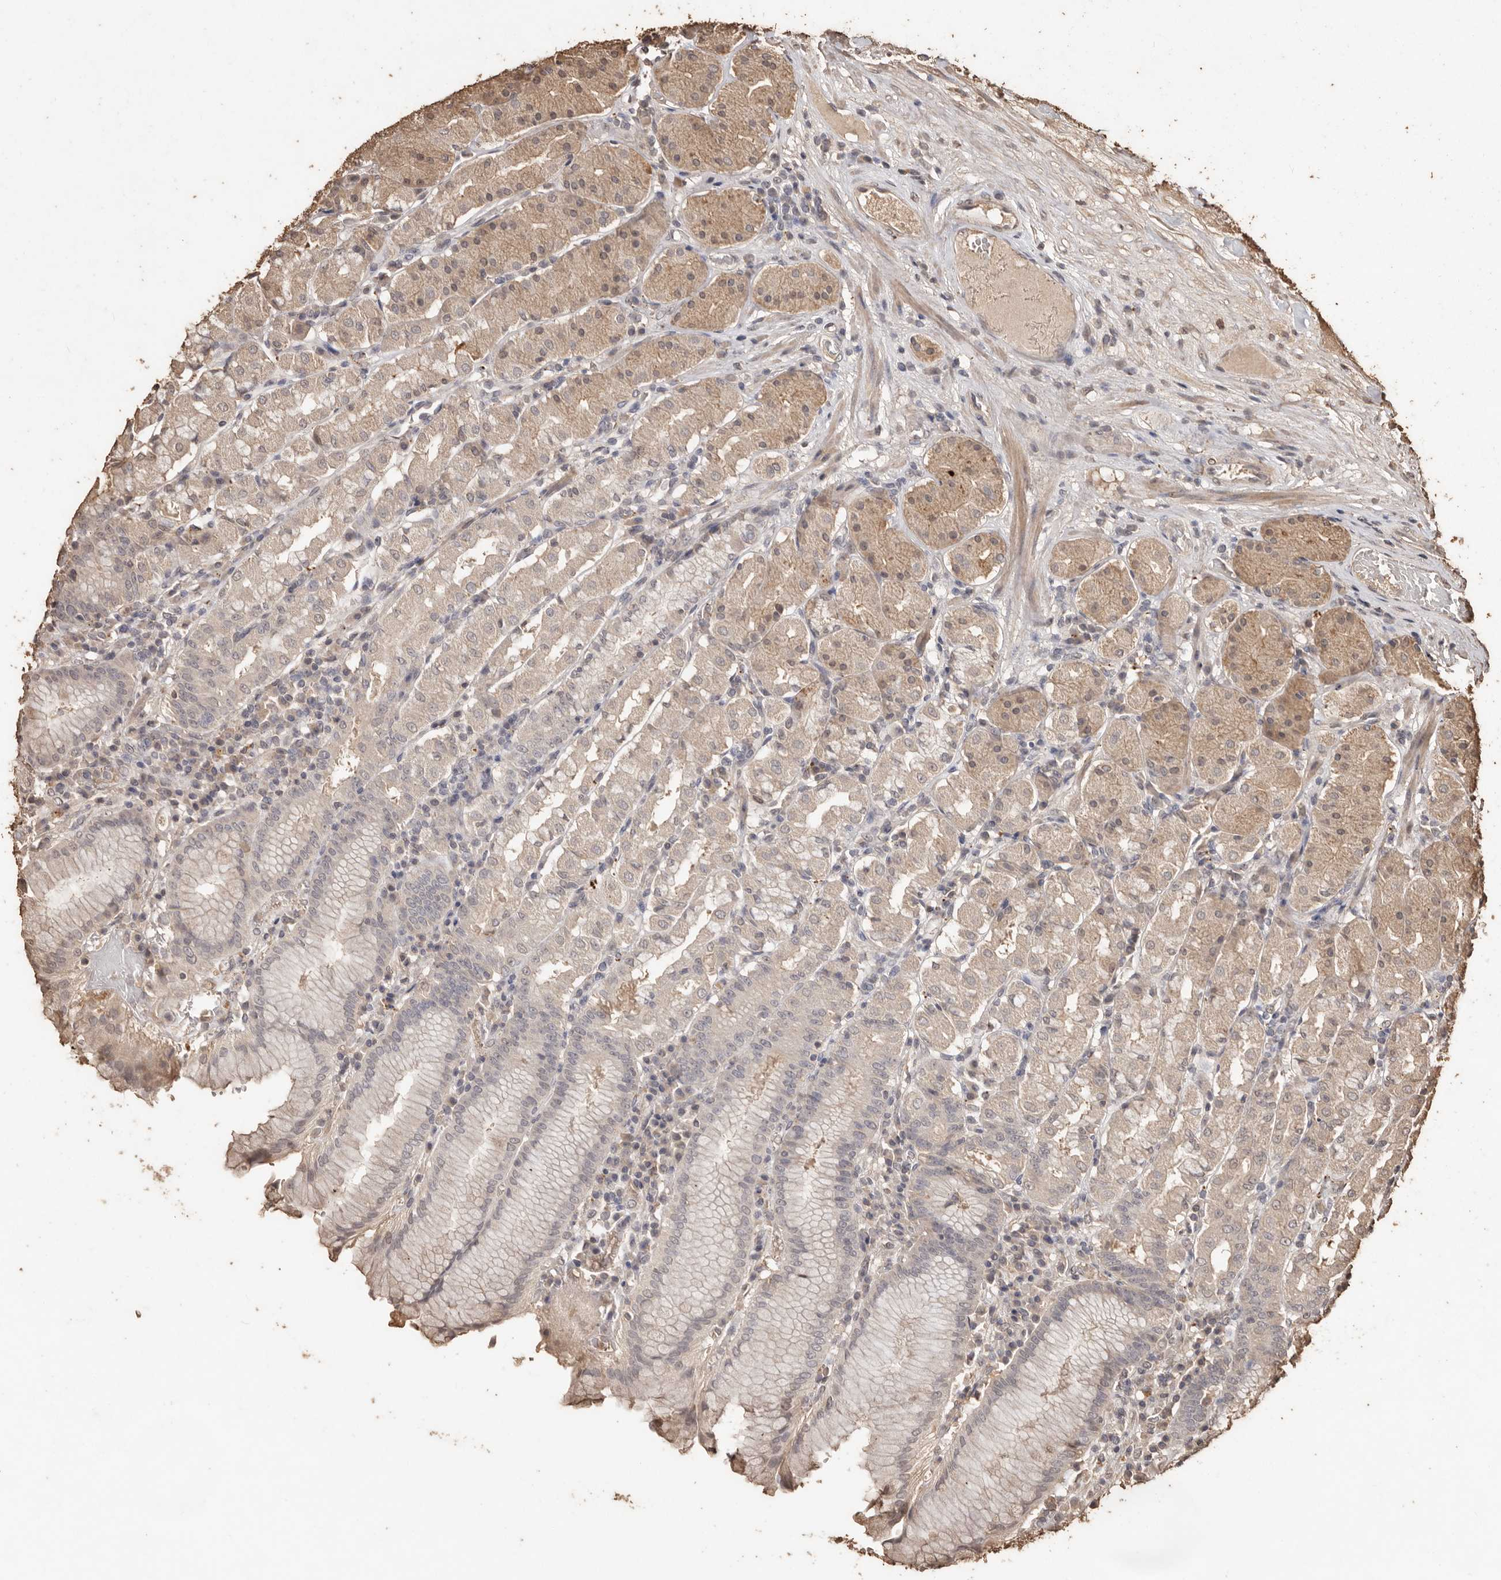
{"staining": {"intensity": "weak", "quantity": "25%-75%", "location": "cytoplasmic/membranous,nuclear"}, "tissue": "stomach", "cell_type": "Glandular cells", "image_type": "normal", "snomed": [{"axis": "morphology", "description": "Normal tissue, NOS"}, {"axis": "topography", "description": "Stomach"}, {"axis": "topography", "description": "Stomach, lower"}], "caption": "High-power microscopy captured an immunohistochemistry micrograph of normal stomach, revealing weak cytoplasmic/membranous,nuclear positivity in about 25%-75% of glandular cells. The staining was performed using DAB, with brown indicating positive protein expression. Nuclei are stained blue with hematoxylin.", "gene": "PKDCC", "patient": {"sex": "female", "age": 56}}